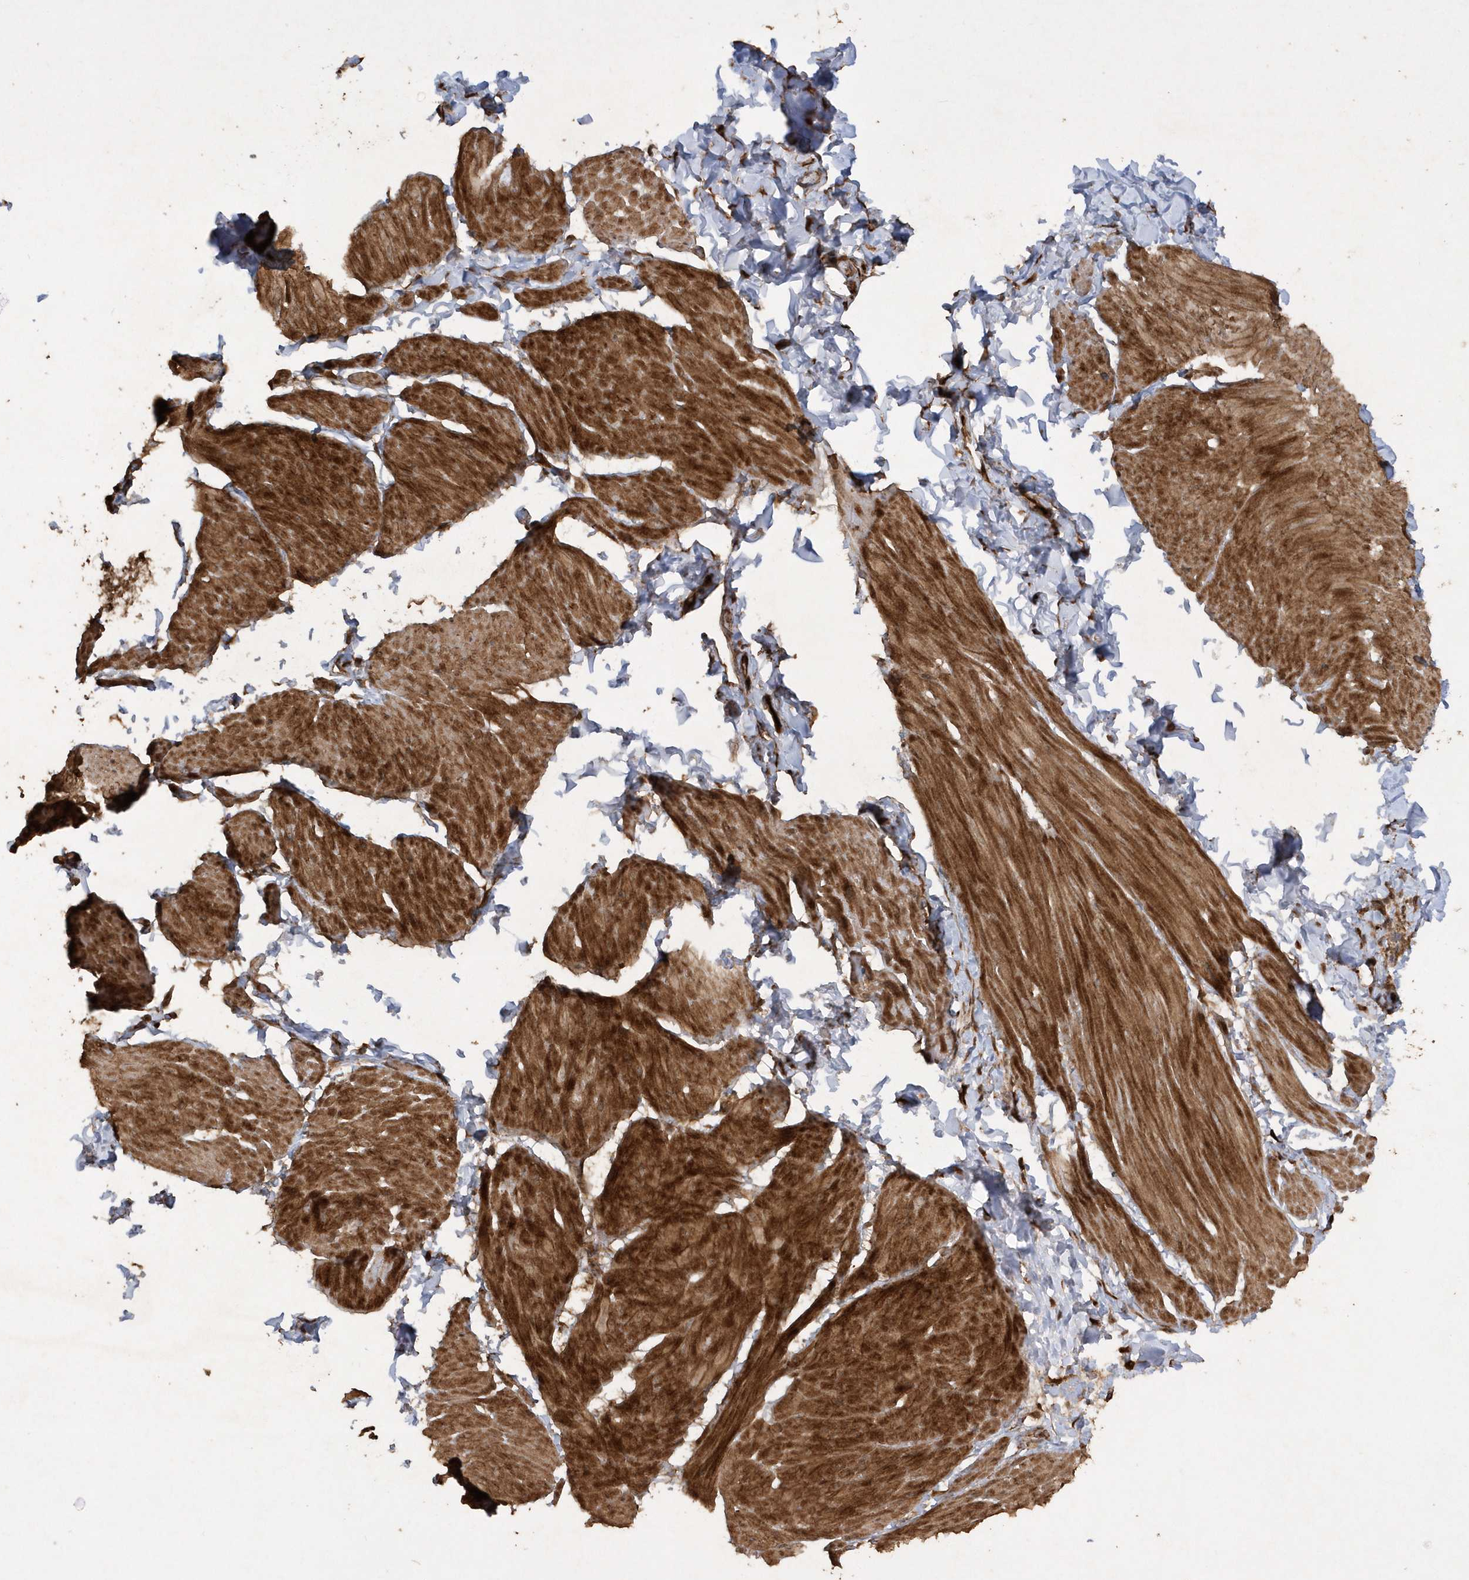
{"staining": {"intensity": "strong", "quantity": ">75%", "location": "cytoplasmic/membranous"}, "tissue": "smooth muscle", "cell_type": "Smooth muscle cells", "image_type": "normal", "snomed": [{"axis": "morphology", "description": "Urothelial carcinoma, High grade"}, {"axis": "topography", "description": "Urinary bladder"}], "caption": "The immunohistochemical stain labels strong cytoplasmic/membranous expression in smooth muscle cells of benign smooth muscle.", "gene": "AVPI1", "patient": {"sex": "male", "age": 46}}